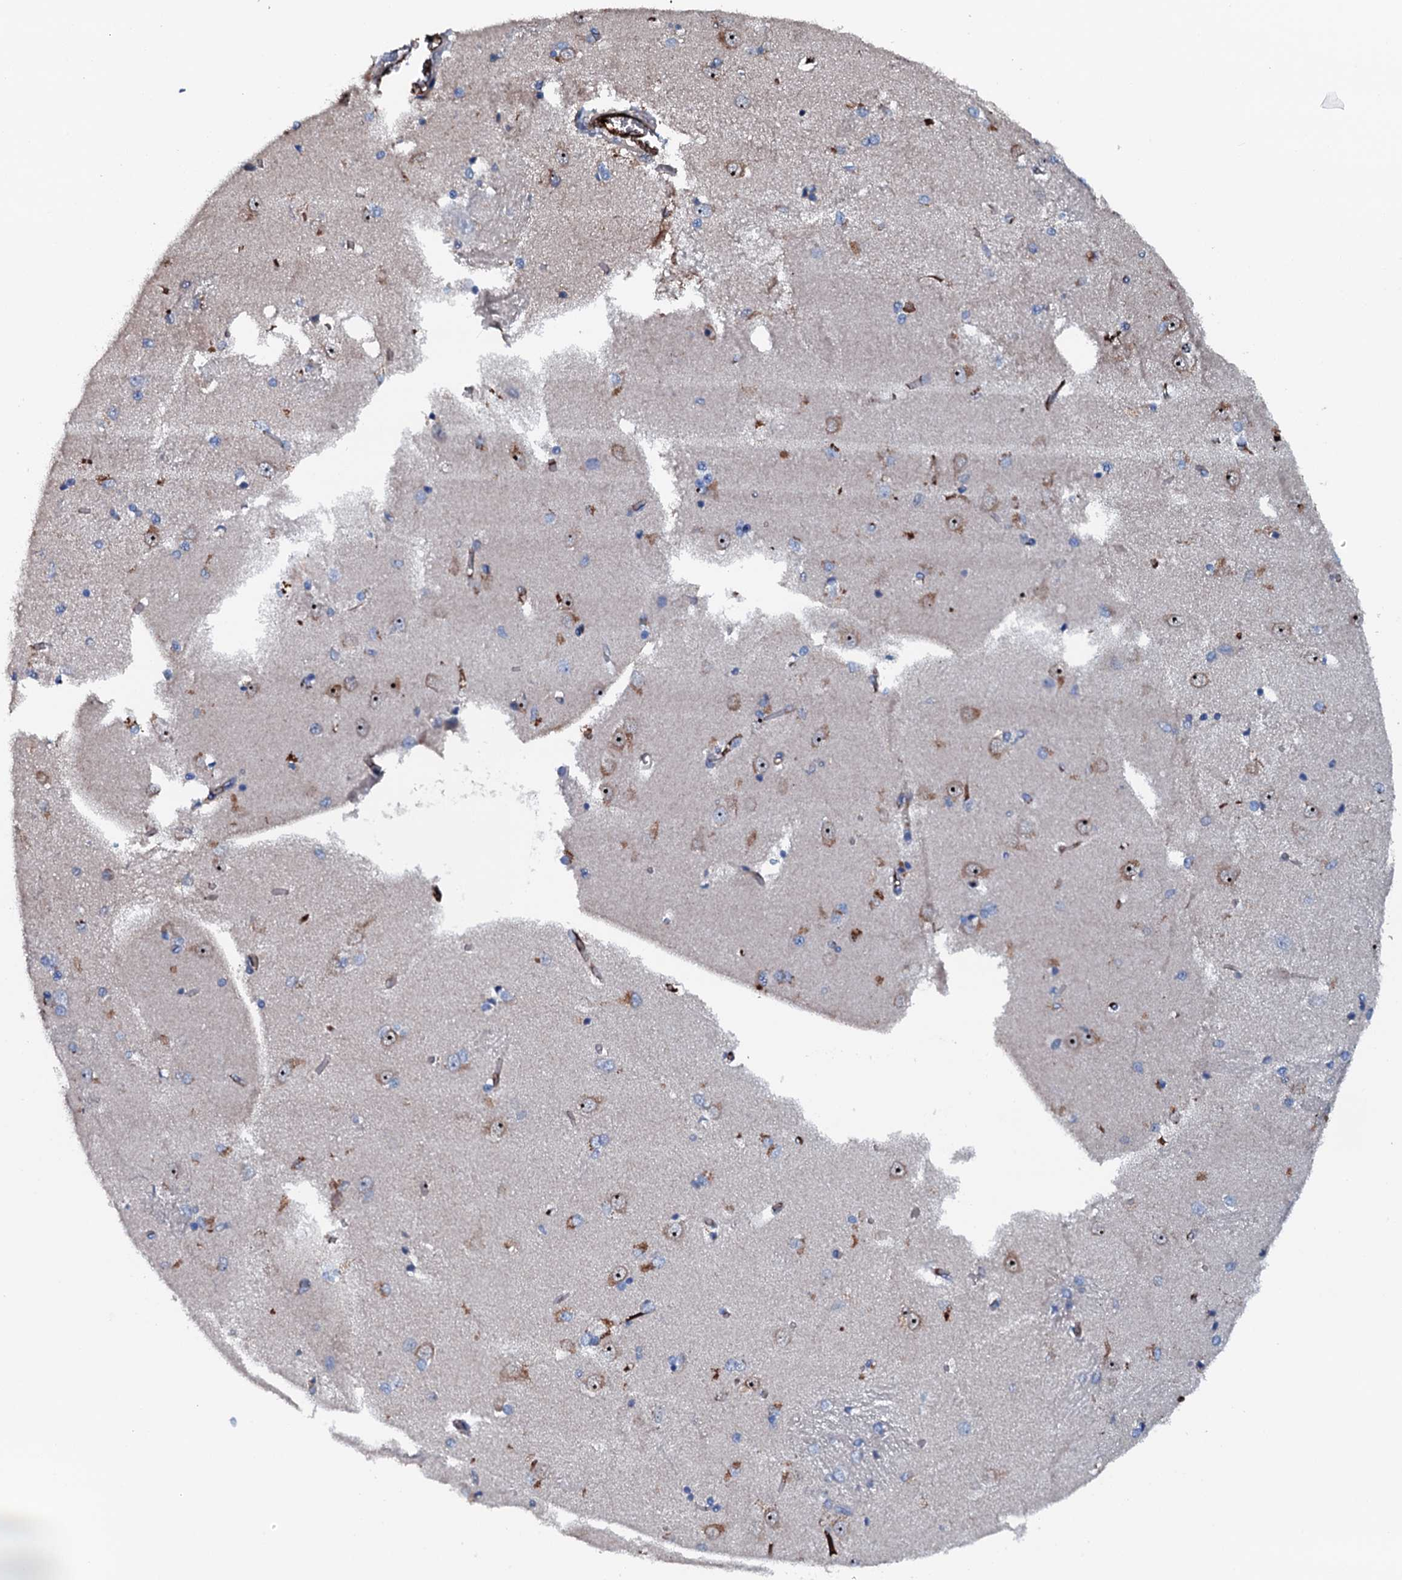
{"staining": {"intensity": "negative", "quantity": "none", "location": "none"}, "tissue": "caudate", "cell_type": "Glial cells", "image_type": "normal", "snomed": [{"axis": "morphology", "description": "Normal tissue, NOS"}, {"axis": "topography", "description": "Lateral ventricle wall"}], "caption": "Immunohistochemistry (IHC) photomicrograph of unremarkable caudate: caudate stained with DAB displays no significant protein positivity in glial cells.", "gene": "NEK1", "patient": {"sex": "male", "age": 37}}